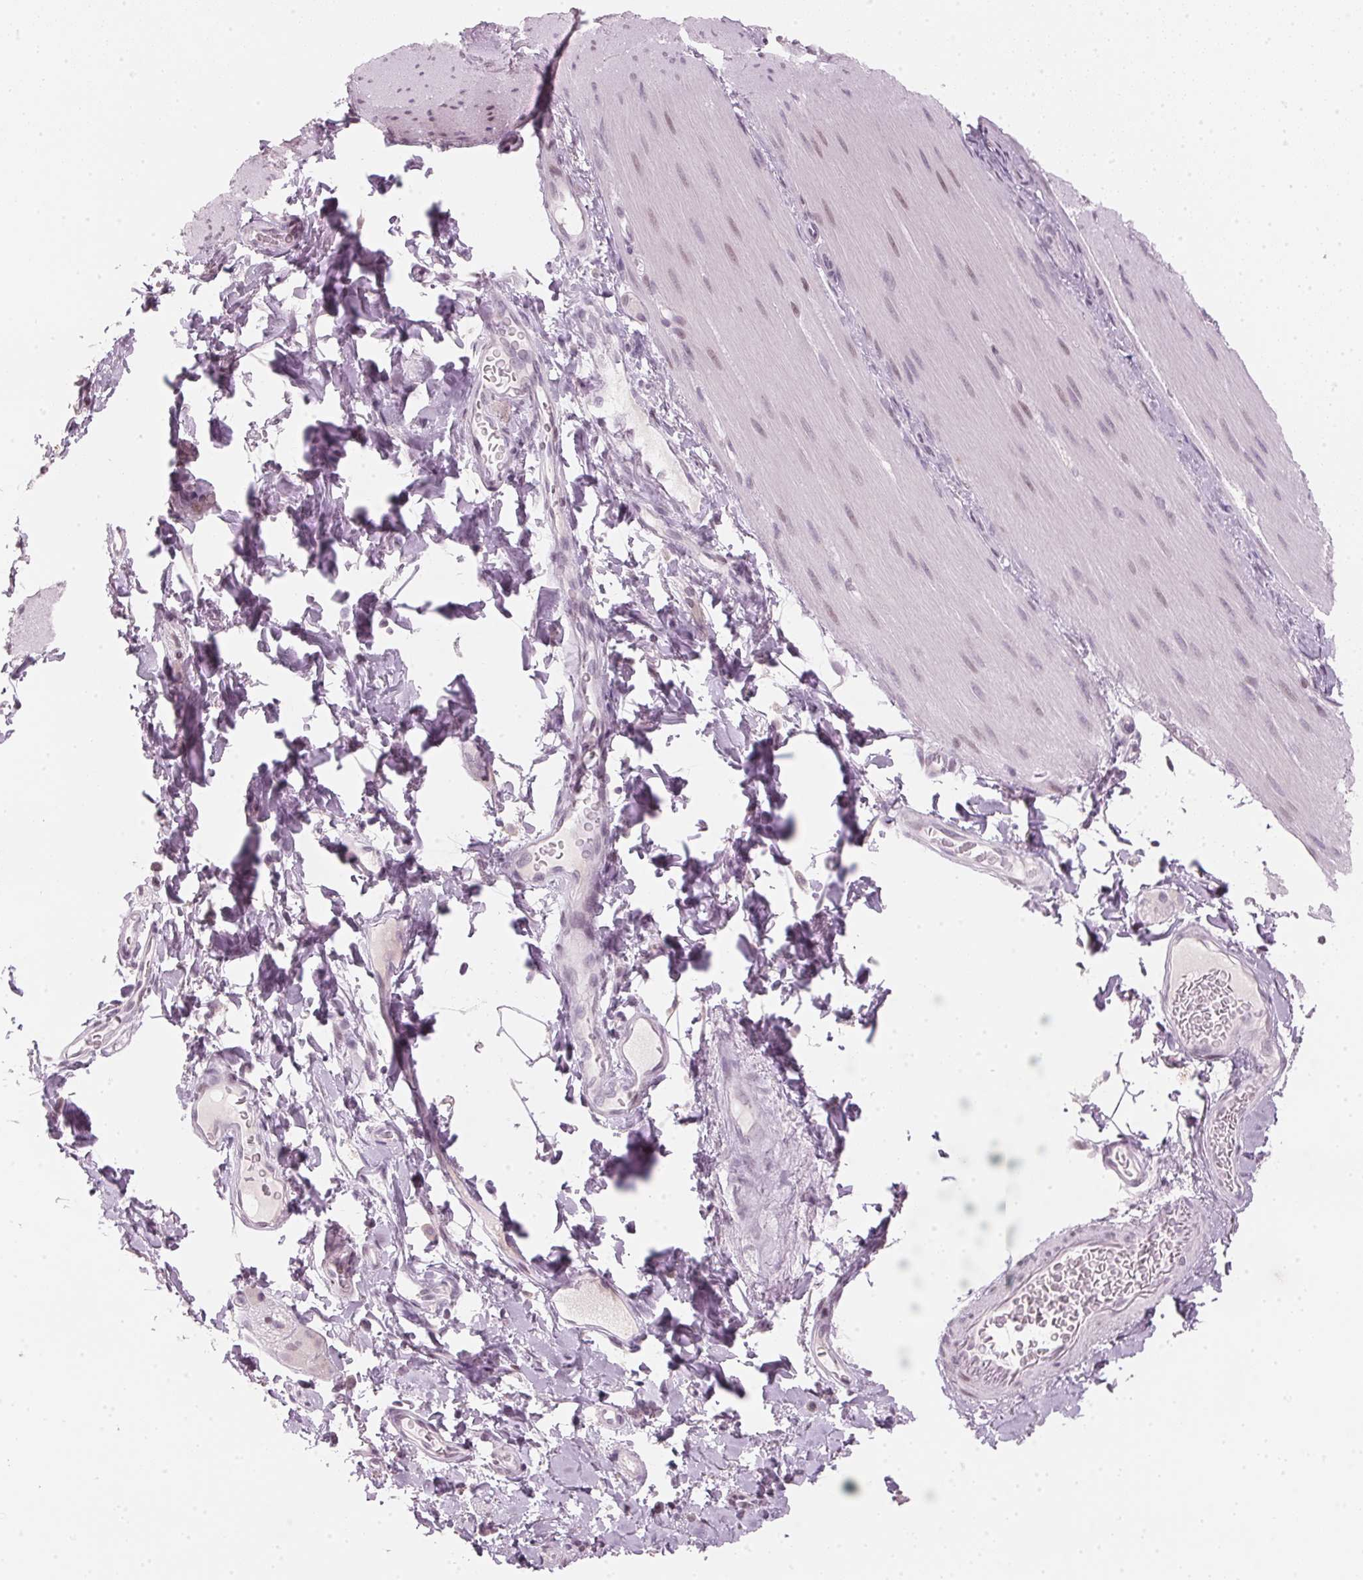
{"staining": {"intensity": "negative", "quantity": "none", "location": "none"}, "tissue": "smooth muscle", "cell_type": "Smooth muscle cells", "image_type": "normal", "snomed": [{"axis": "morphology", "description": "Normal tissue, NOS"}, {"axis": "topography", "description": "Smooth muscle"}, {"axis": "topography", "description": "Colon"}], "caption": "The IHC micrograph has no significant expression in smooth muscle cells of smooth muscle.", "gene": "SFRP4", "patient": {"sex": "male", "age": 73}}